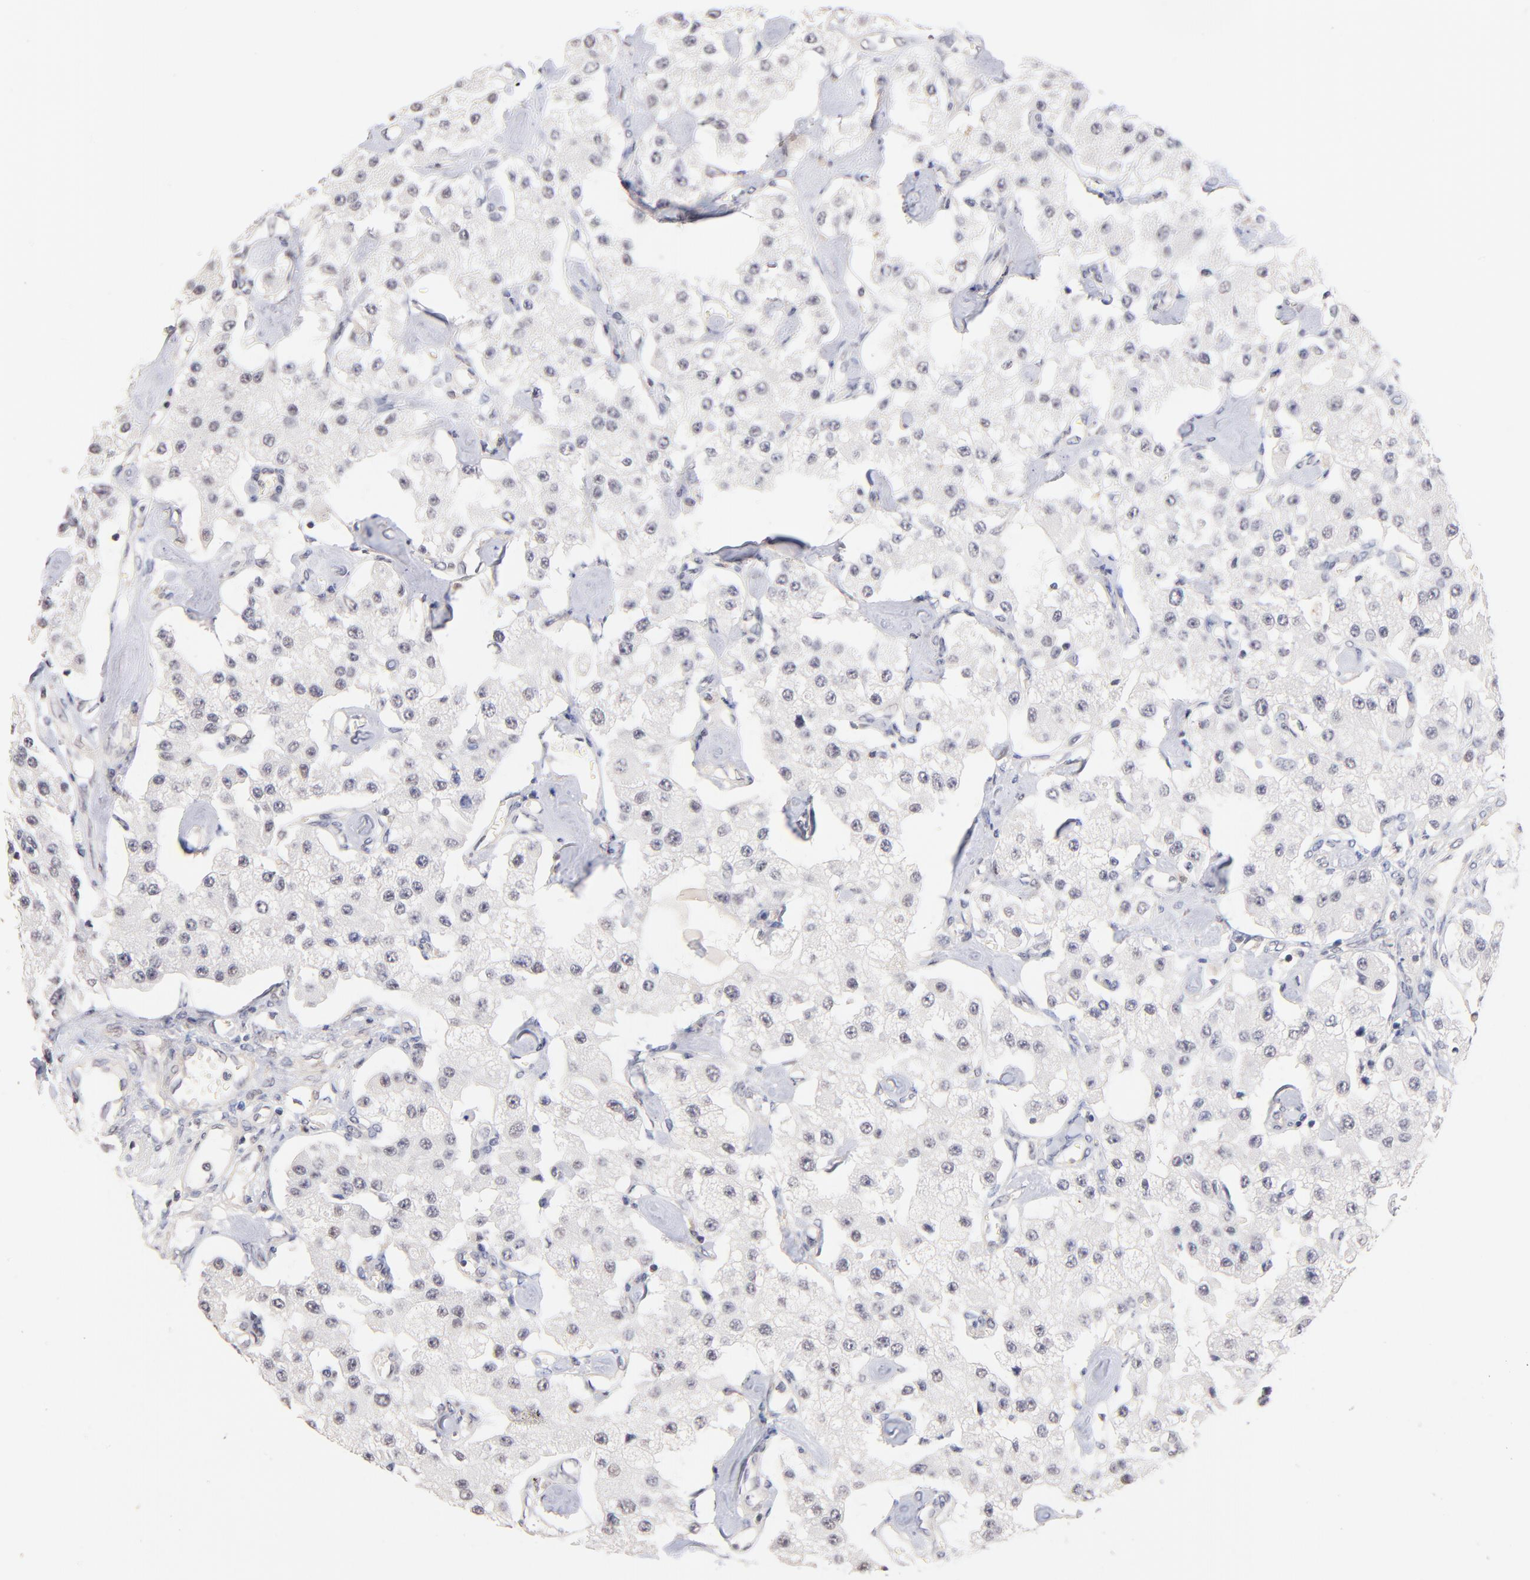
{"staining": {"intensity": "negative", "quantity": "none", "location": "none"}, "tissue": "carcinoid", "cell_type": "Tumor cells", "image_type": "cancer", "snomed": [{"axis": "morphology", "description": "Carcinoid, malignant, NOS"}, {"axis": "topography", "description": "Pancreas"}], "caption": "This is an immunohistochemistry micrograph of malignant carcinoid. There is no staining in tumor cells.", "gene": "RIBC2", "patient": {"sex": "male", "age": 41}}